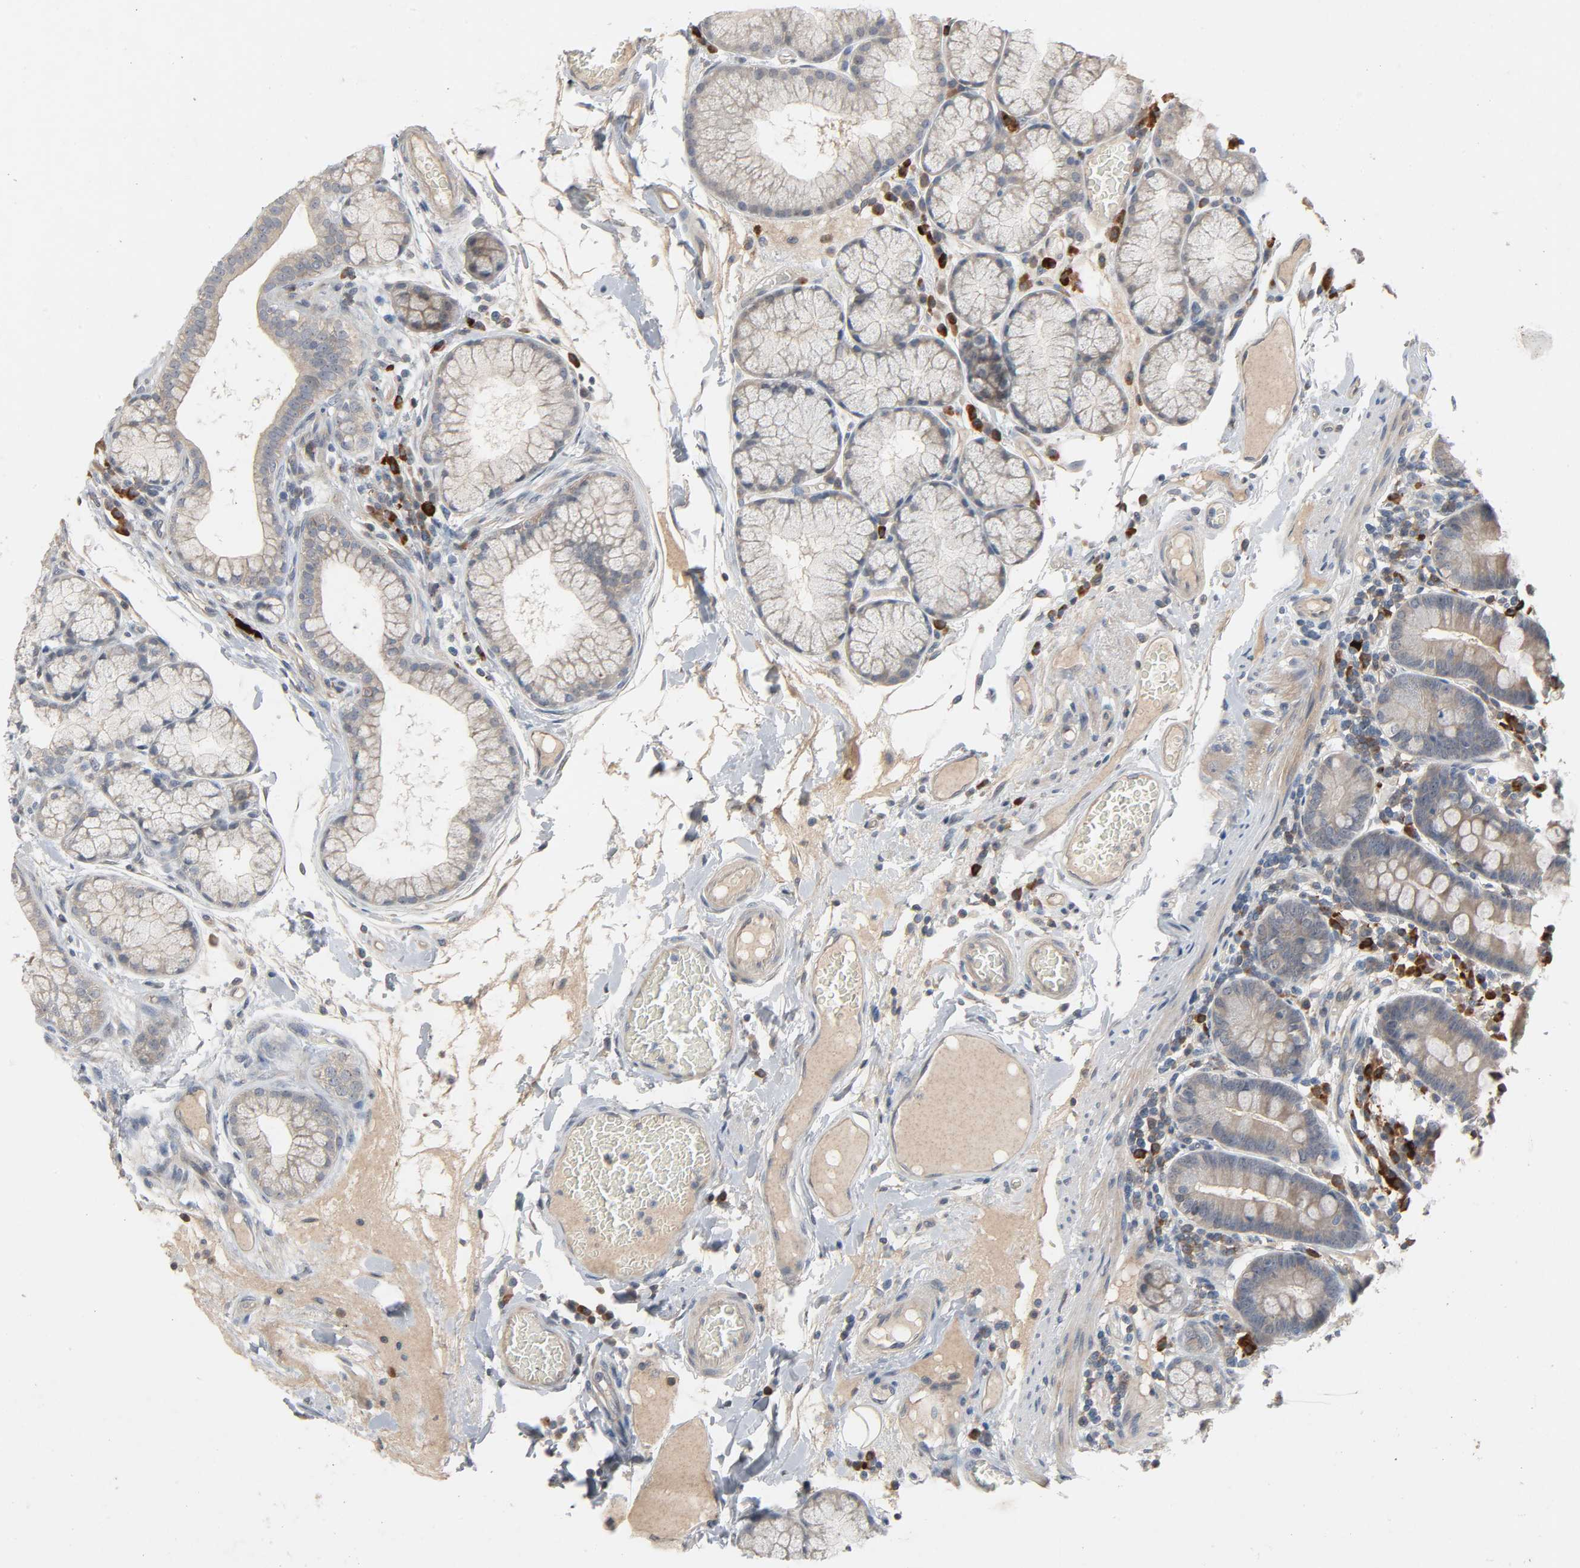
{"staining": {"intensity": "weak", "quantity": "25%-75%", "location": "cytoplasmic/membranous"}, "tissue": "duodenum", "cell_type": "Glandular cells", "image_type": "normal", "snomed": [{"axis": "morphology", "description": "Normal tissue, NOS"}, {"axis": "topography", "description": "Duodenum"}], "caption": "About 25%-75% of glandular cells in unremarkable human duodenum show weak cytoplasmic/membranous protein expression as visualized by brown immunohistochemical staining.", "gene": "CD4", "patient": {"sex": "male", "age": 50}}